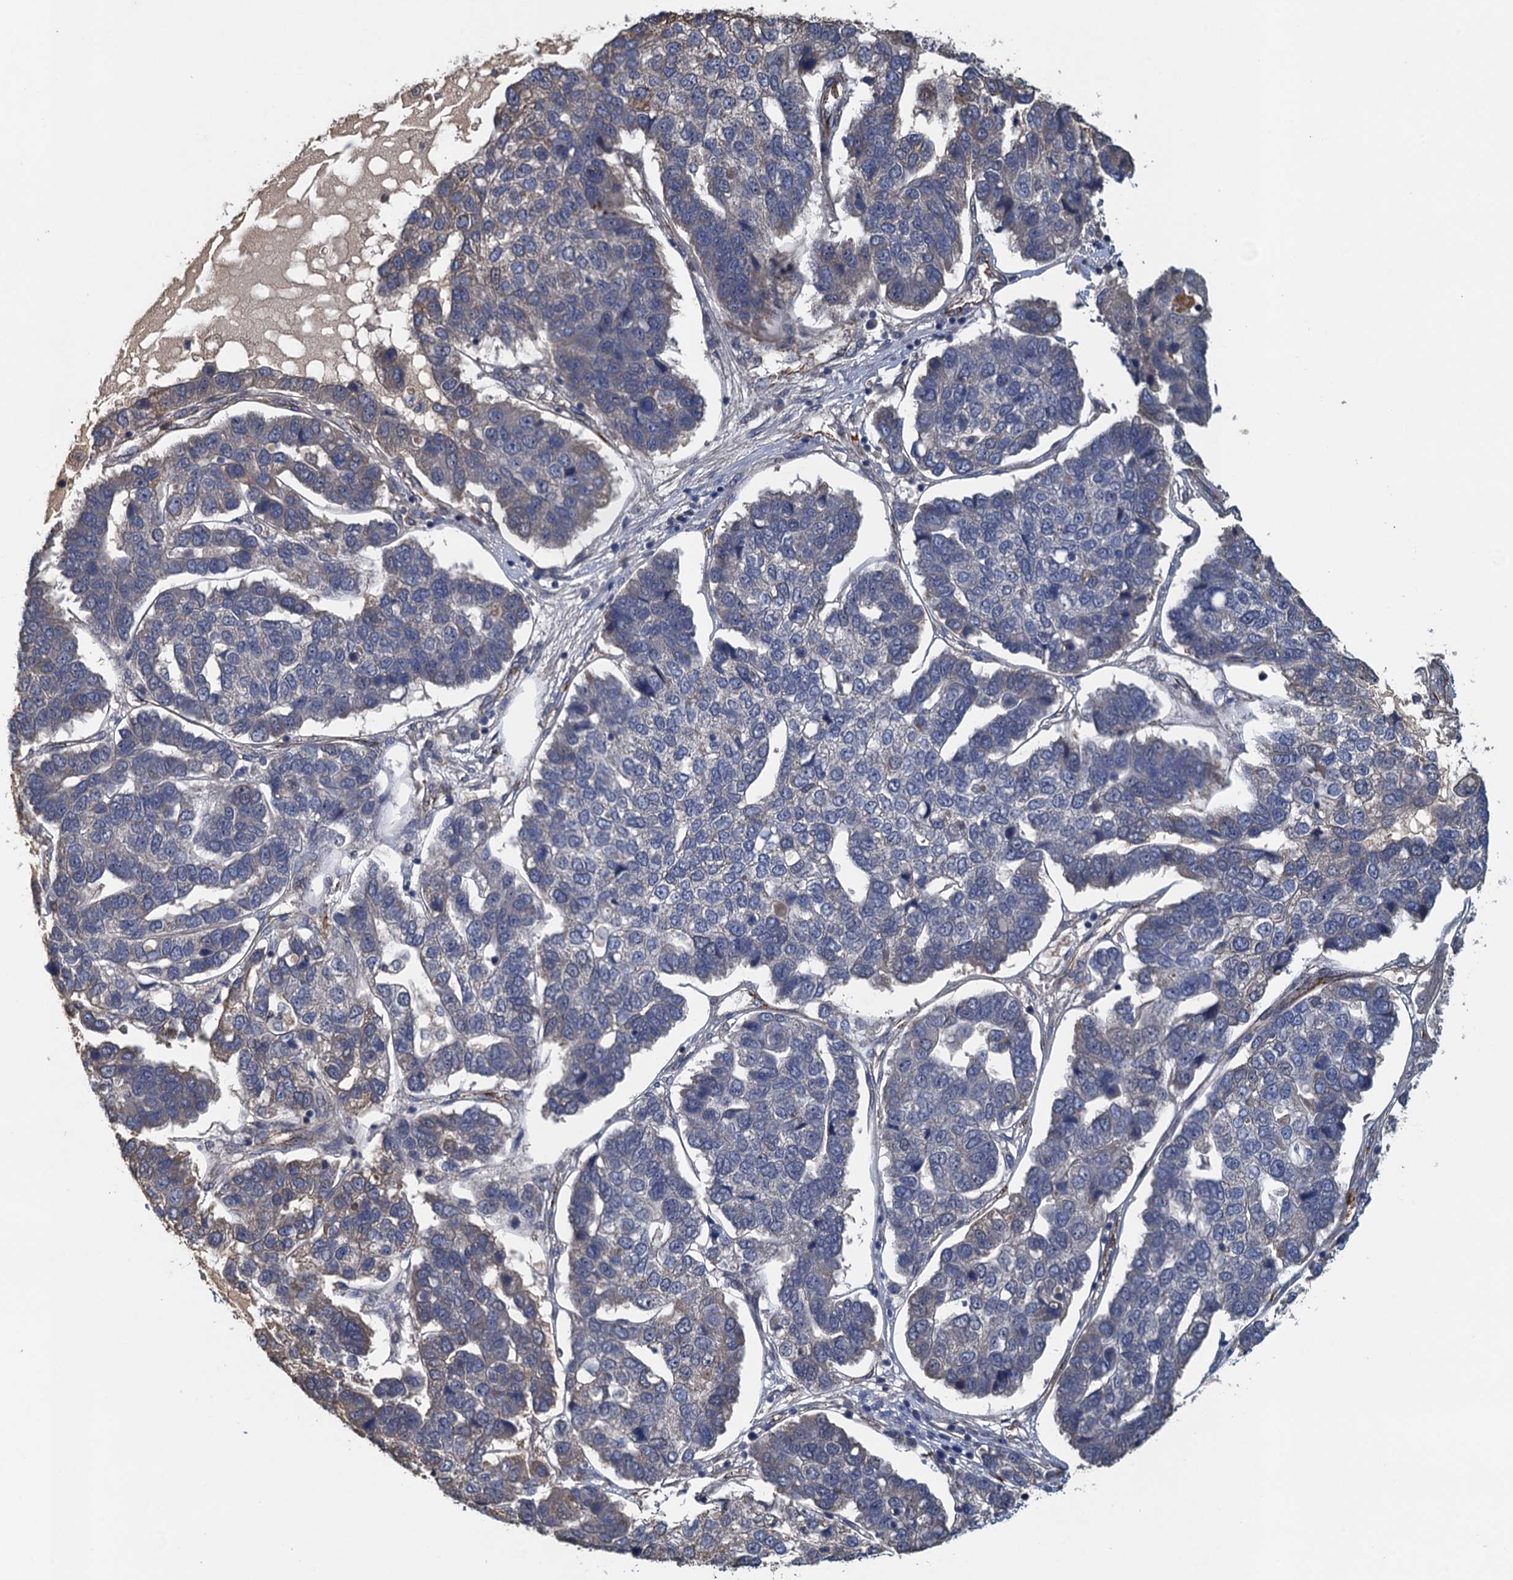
{"staining": {"intensity": "negative", "quantity": "none", "location": "none"}, "tissue": "pancreatic cancer", "cell_type": "Tumor cells", "image_type": "cancer", "snomed": [{"axis": "morphology", "description": "Adenocarcinoma, NOS"}, {"axis": "topography", "description": "Pancreas"}], "caption": "This is an immunohistochemistry (IHC) photomicrograph of pancreatic cancer. There is no staining in tumor cells.", "gene": "ACSBG1", "patient": {"sex": "female", "age": 61}}